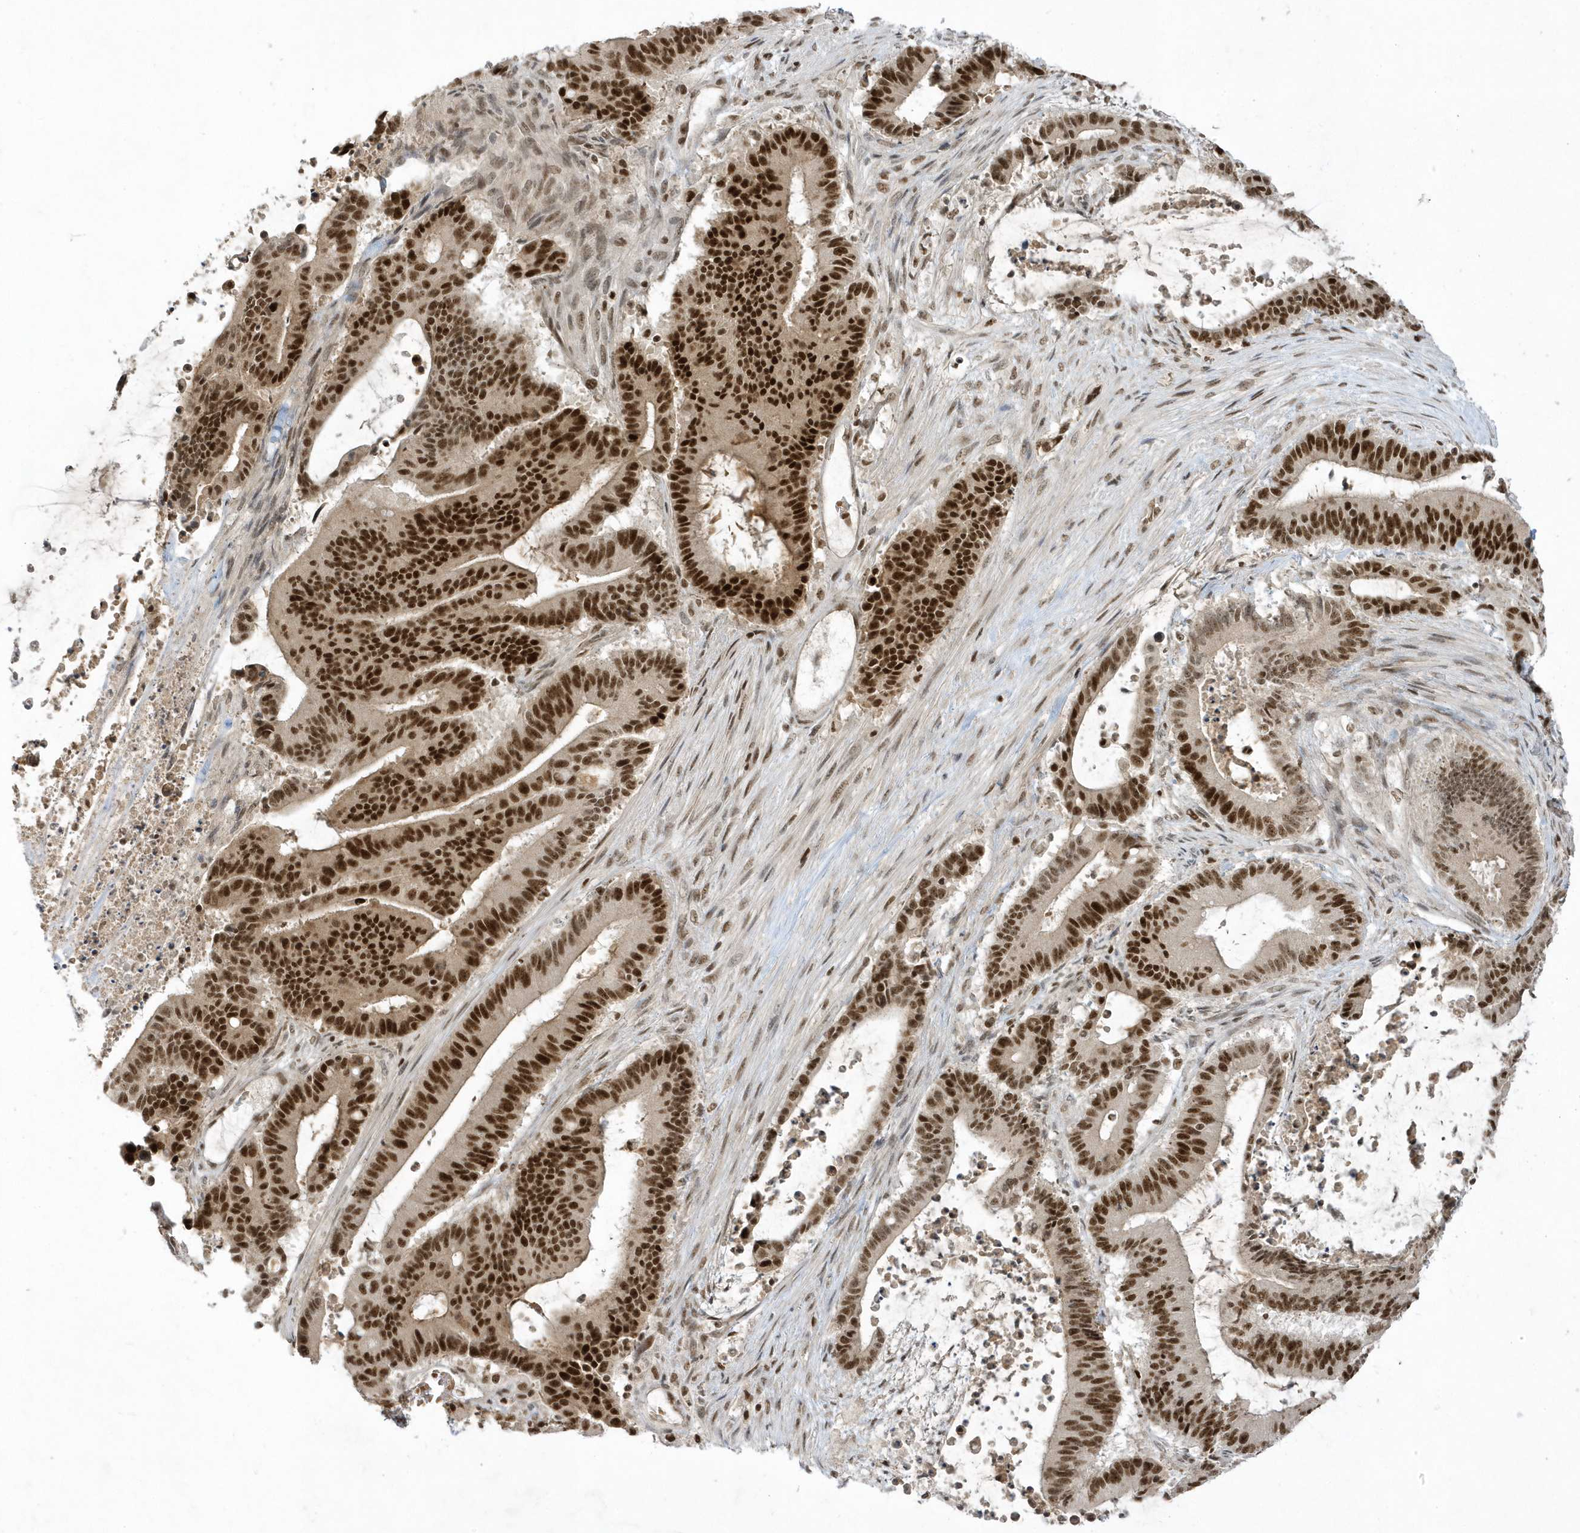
{"staining": {"intensity": "strong", "quantity": ">75%", "location": "nuclear"}, "tissue": "liver cancer", "cell_type": "Tumor cells", "image_type": "cancer", "snomed": [{"axis": "morphology", "description": "Normal tissue, NOS"}, {"axis": "morphology", "description": "Cholangiocarcinoma"}, {"axis": "topography", "description": "Liver"}, {"axis": "topography", "description": "Peripheral nerve tissue"}], "caption": "Immunohistochemistry photomicrograph of liver cancer (cholangiocarcinoma) stained for a protein (brown), which displays high levels of strong nuclear expression in approximately >75% of tumor cells.", "gene": "PPIL2", "patient": {"sex": "female", "age": 73}}